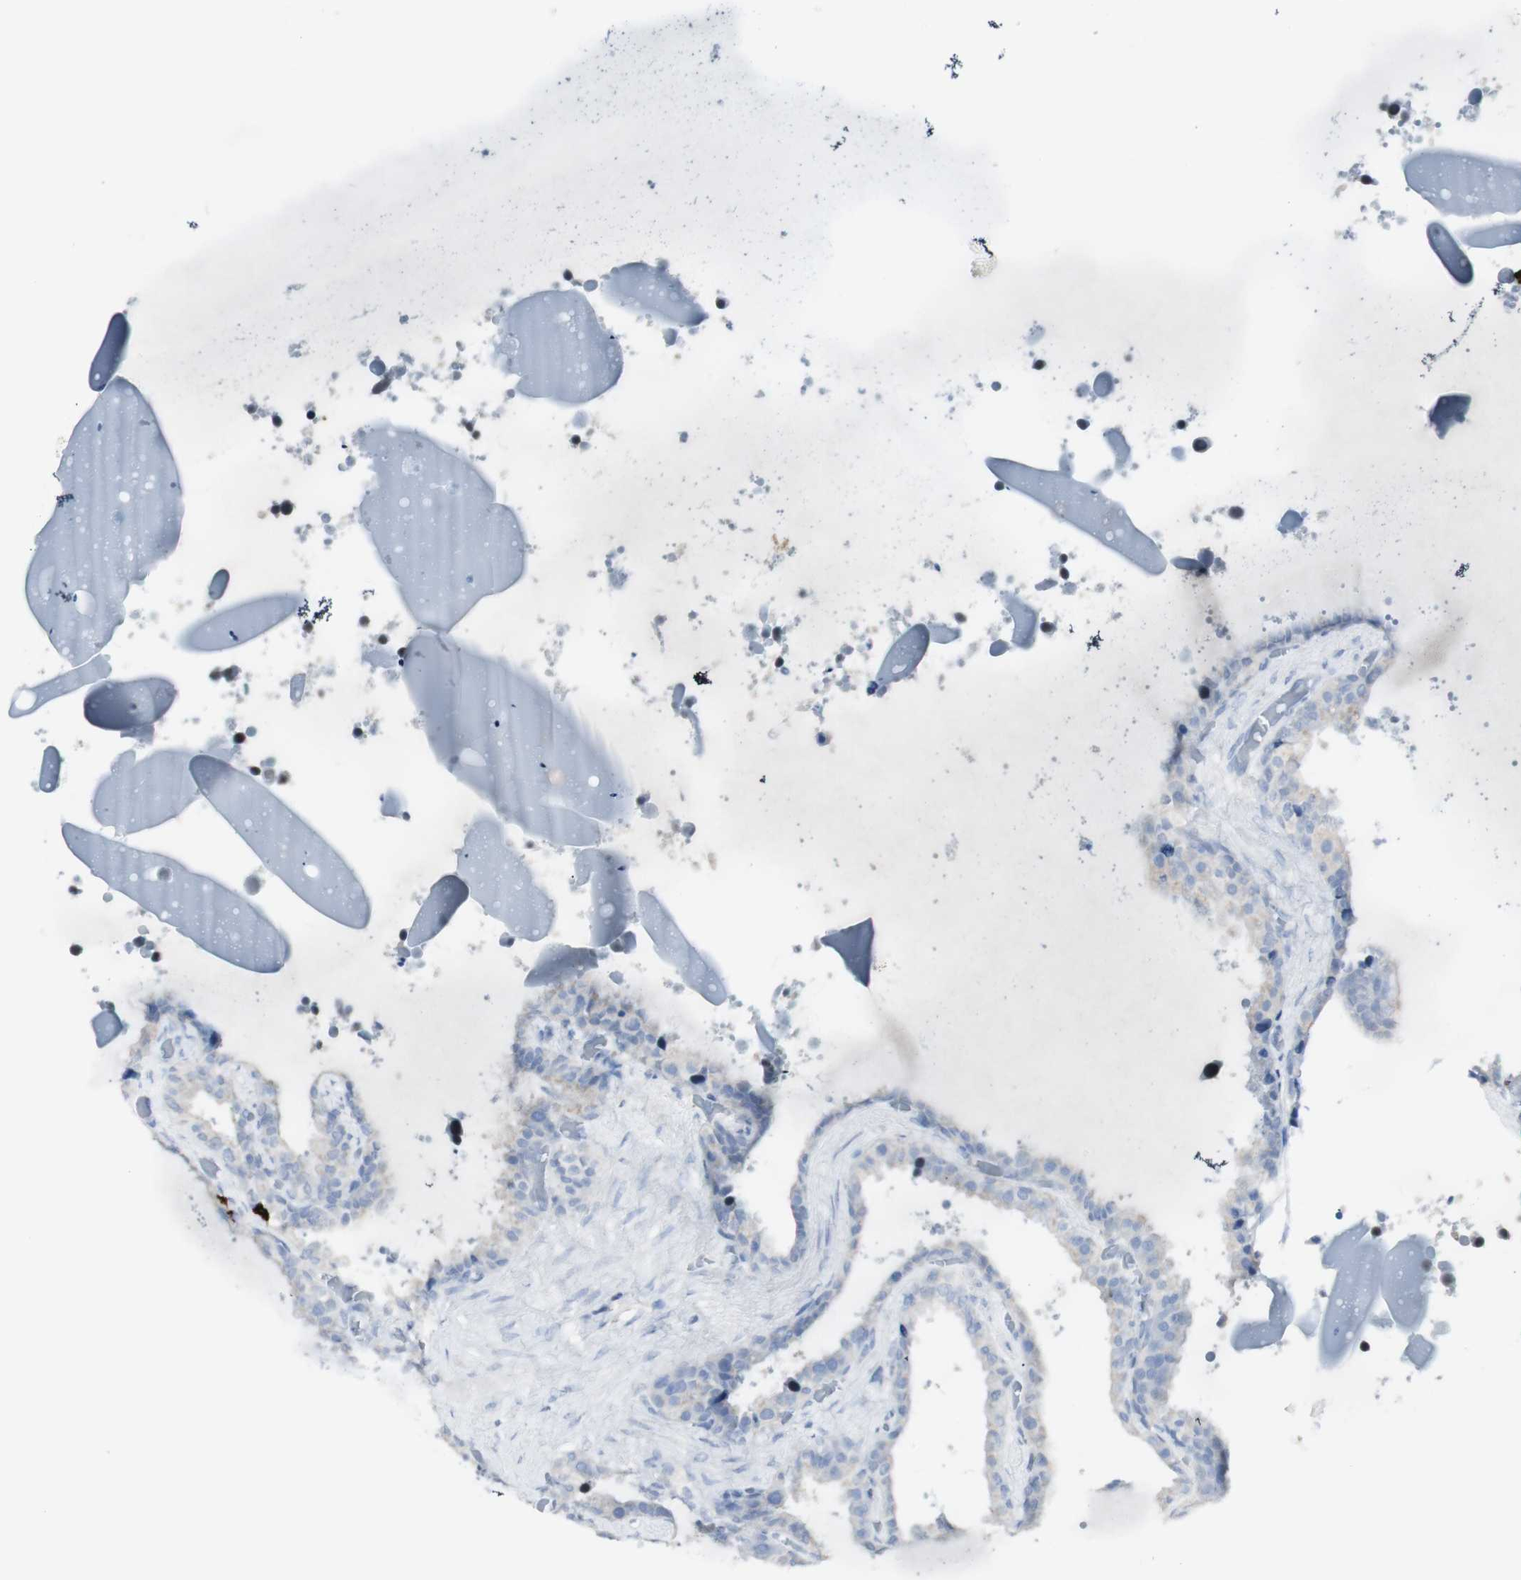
{"staining": {"intensity": "weak", "quantity": "<25%", "location": "cytoplasmic/membranous"}, "tissue": "seminal vesicle", "cell_type": "Glandular cells", "image_type": "normal", "snomed": [{"axis": "morphology", "description": "Normal tissue, NOS"}, {"axis": "topography", "description": "Seminal veicle"}], "caption": "IHC micrograph of unremarkable human seminal vesicle stained for a protein (brown), which shows no staining in glandular cells.", "gene": "CD207", "patient": {"sex": "male", "age": 46}}